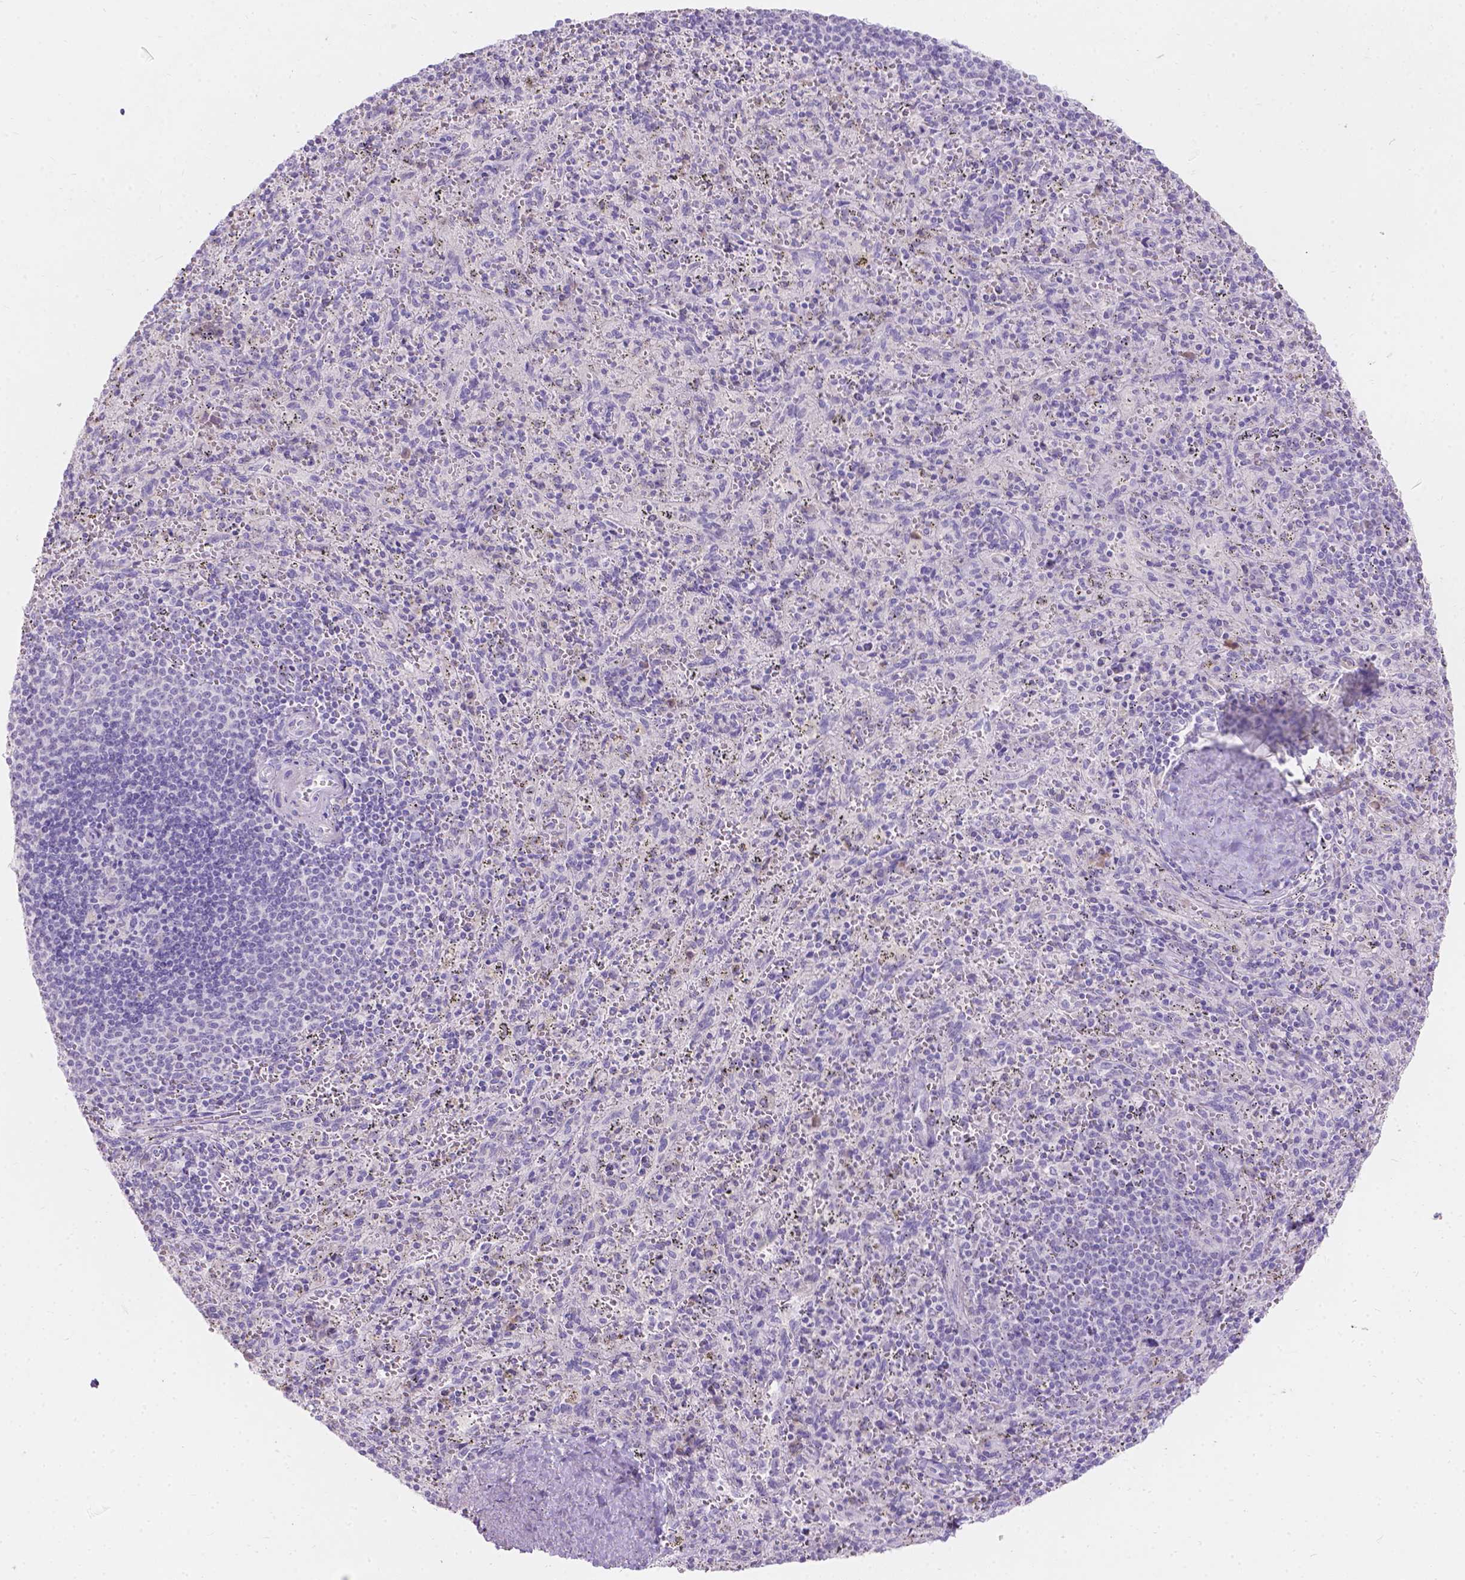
{"staining": {"intensity": "negative", "quantity": "none", "location": "none"}, "tissue": "spleen", "cell_type": "Cells in red pulp", "image_type": "normal", "snomed": [{"axis": "morphology", "description": "Normal tissue, NOS"}, {"axis": "topography", "description": "Spleen"}], "caption": "Micrograph shows no protein positivity in cells in red pulp of benign spleen. Brightfield microscopy of immunohistochemistry (IHC) stained with DAB (brown) and hematoxylin (blue), captured at high magnification.", "gene": "GAL3ST2", "patient": {"sex": "male", "age": 57}}